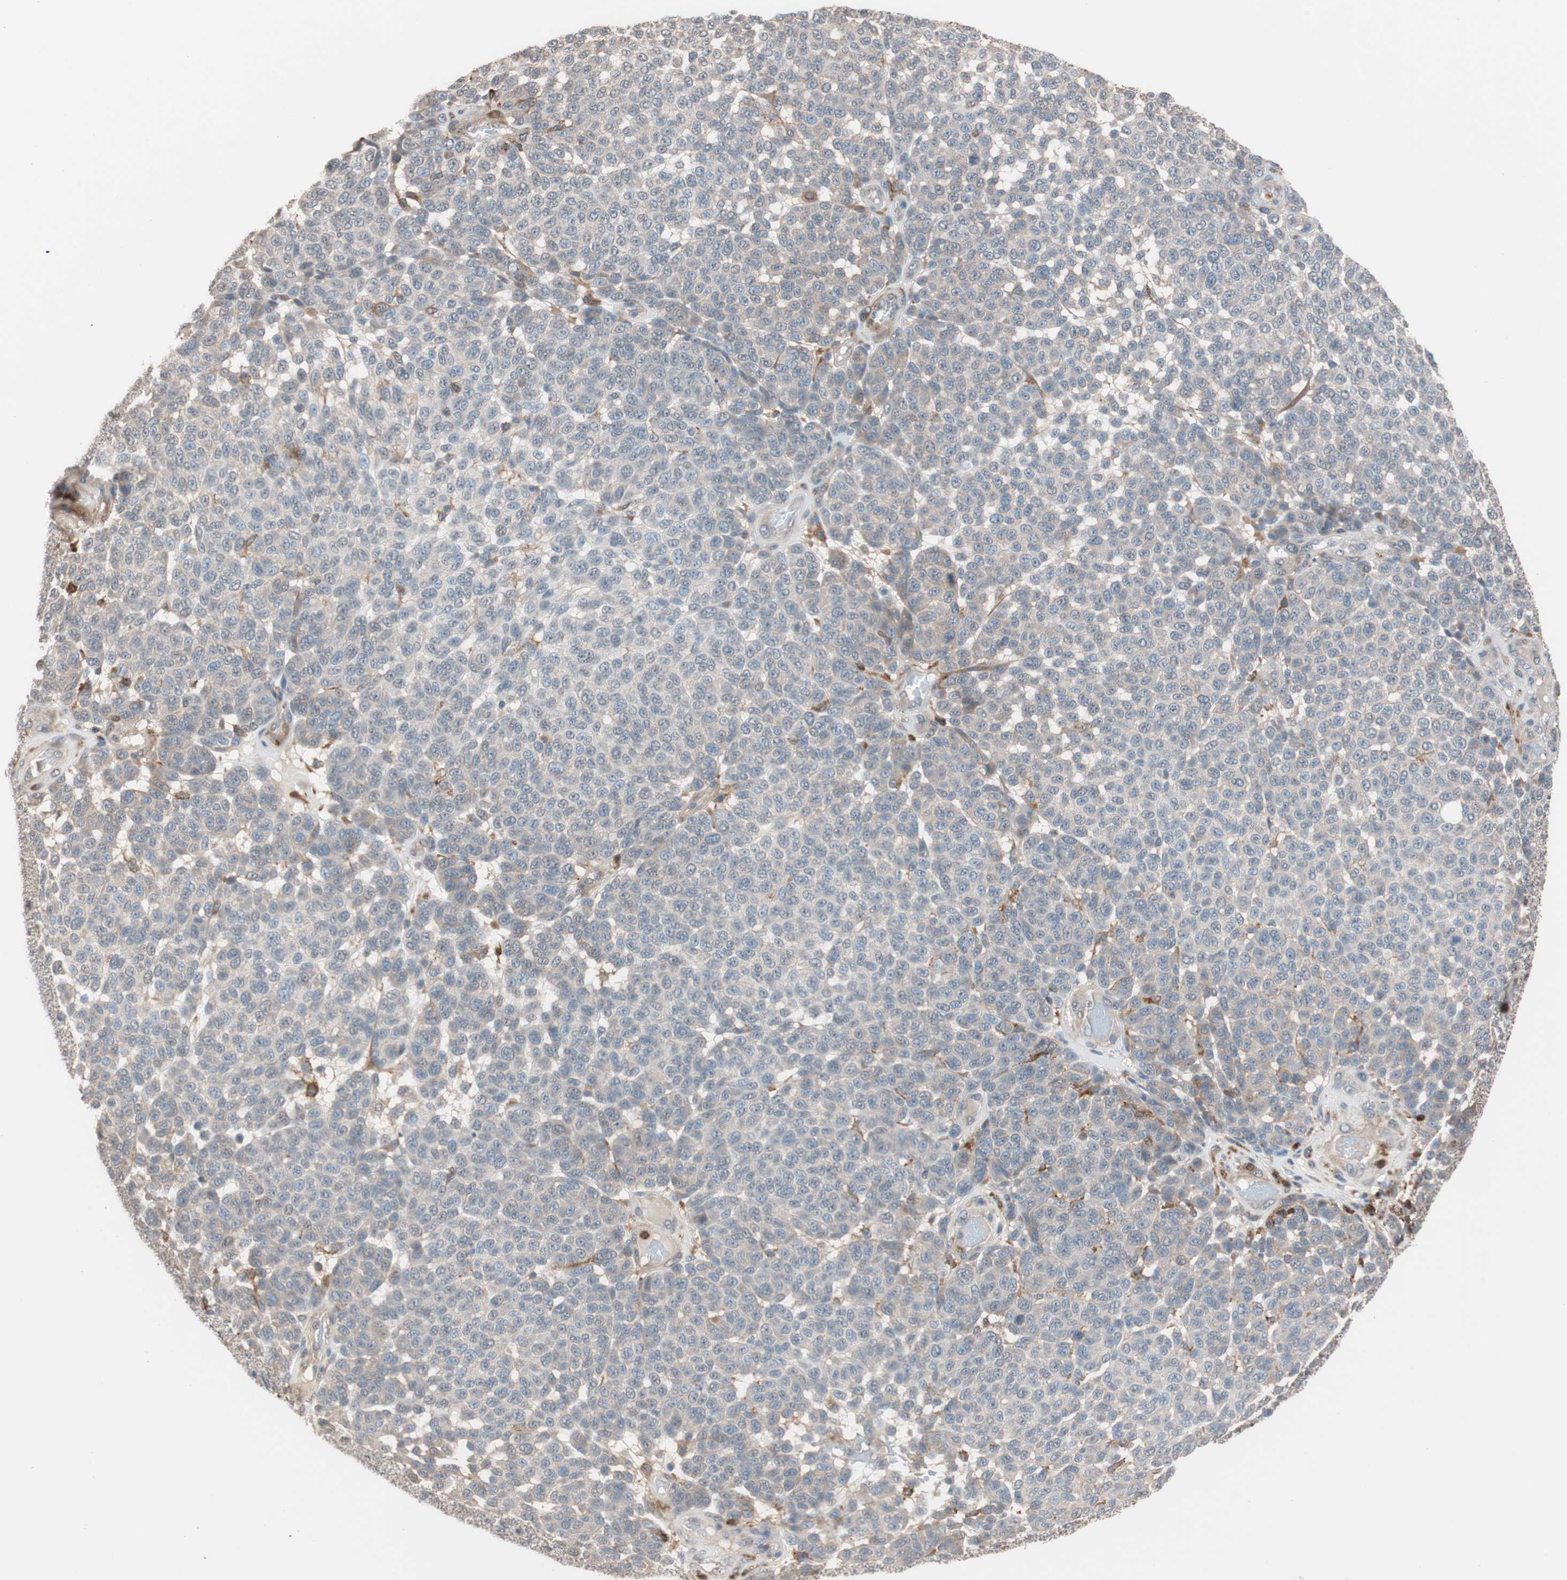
{"staining": {"intensity": "weak", "quantity": "<25%", "location": "cytoplasmic/membranous"}, "tissue": "melanoma", "cell_type": "Tumor cells", "image_type": "cancer", "snomed": [{"axis": "morphology", "description": "Malignant melanoma, NOS"}, {"axis": "topography", "description": "Skin"}], "caption": "Human melanoma stained for a protein using immunohistochemistry shows no staining in tumor cells.", "gene": "LITAF", "patient": {"sex": "male", "age": 59}}